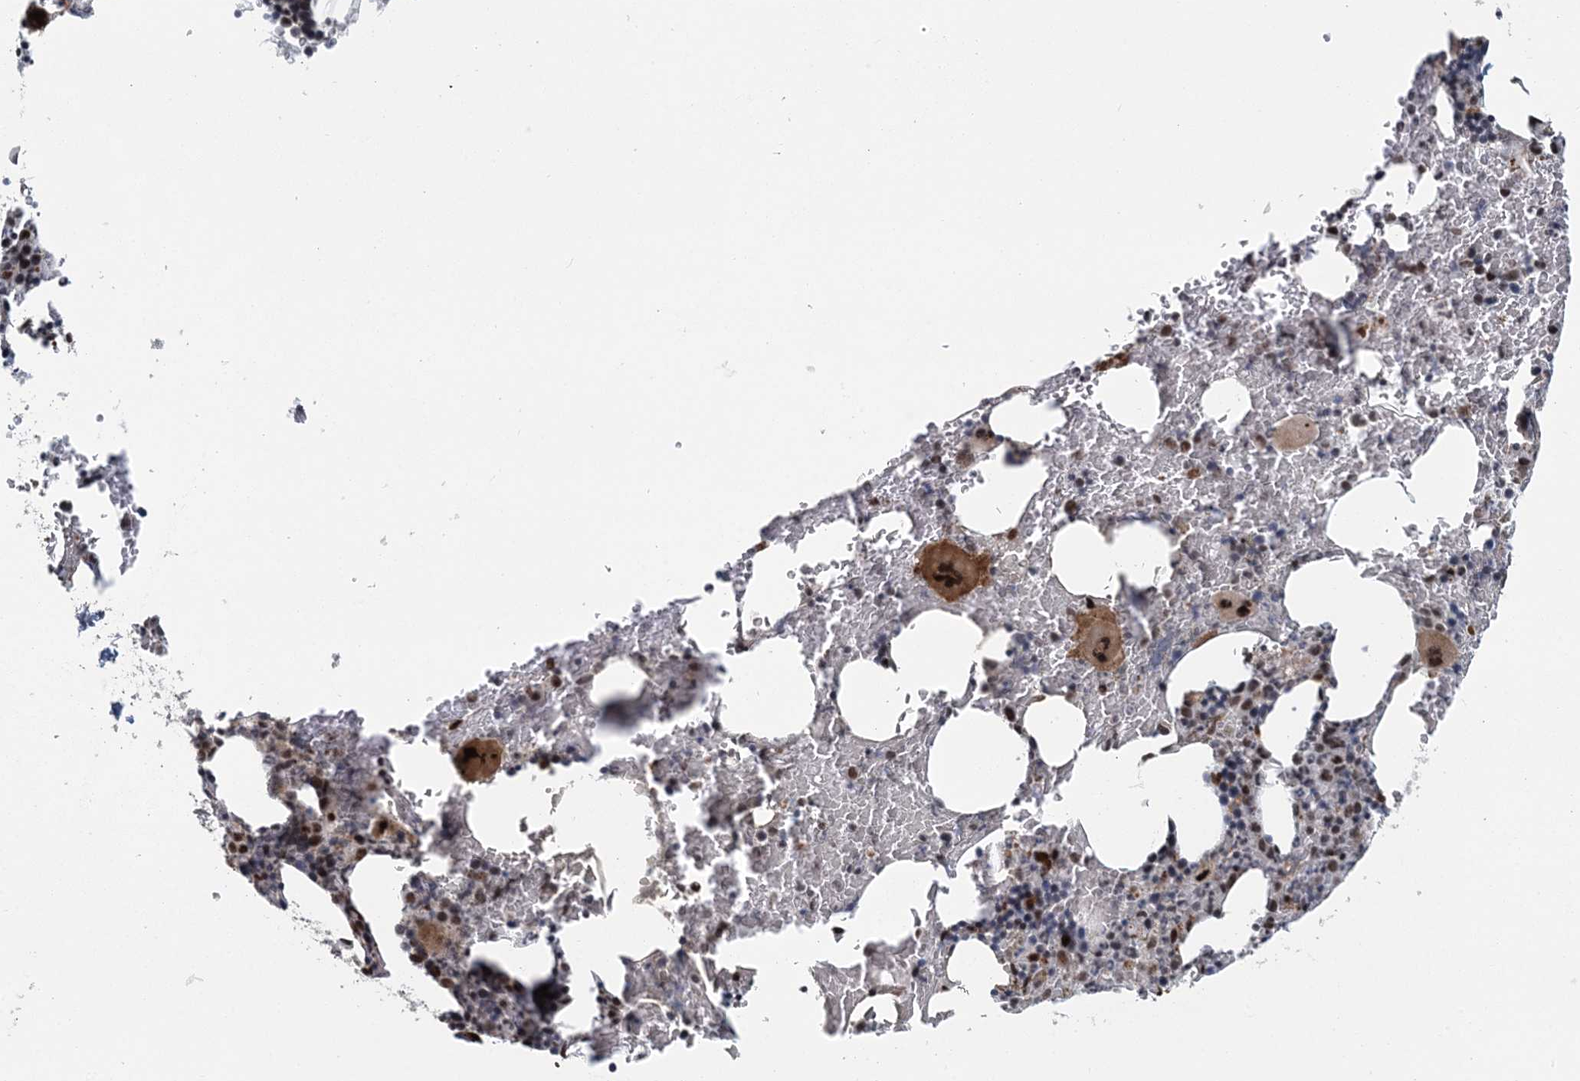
{"staining": {"intensity": "strong", "quantity": "25%-75%", "location": "cytoplasmic/membranous,nuclear"}, "tissue": "bone marrow", "cell_type": "Hematopoietic cells", "image_type": "normal", "snomed": [{"axis": "morphology", "description": "Normal tissue, NOS"}, {"axis": "topography", "description": "Bone marrow"}], "caption": "IHC histopathology image of benign bone marrow: human bone marrow stained using immunohistochemistry demonstrates high levels of strong protein expression localized specifically in the cytoplasmic/membranous,nuclear of hematopoietic cells, appearing as a cytoplasmic/membranous,nuclear brown color.", "gene": "CWC22", "patient": {"sex": "male", "age": 62}}